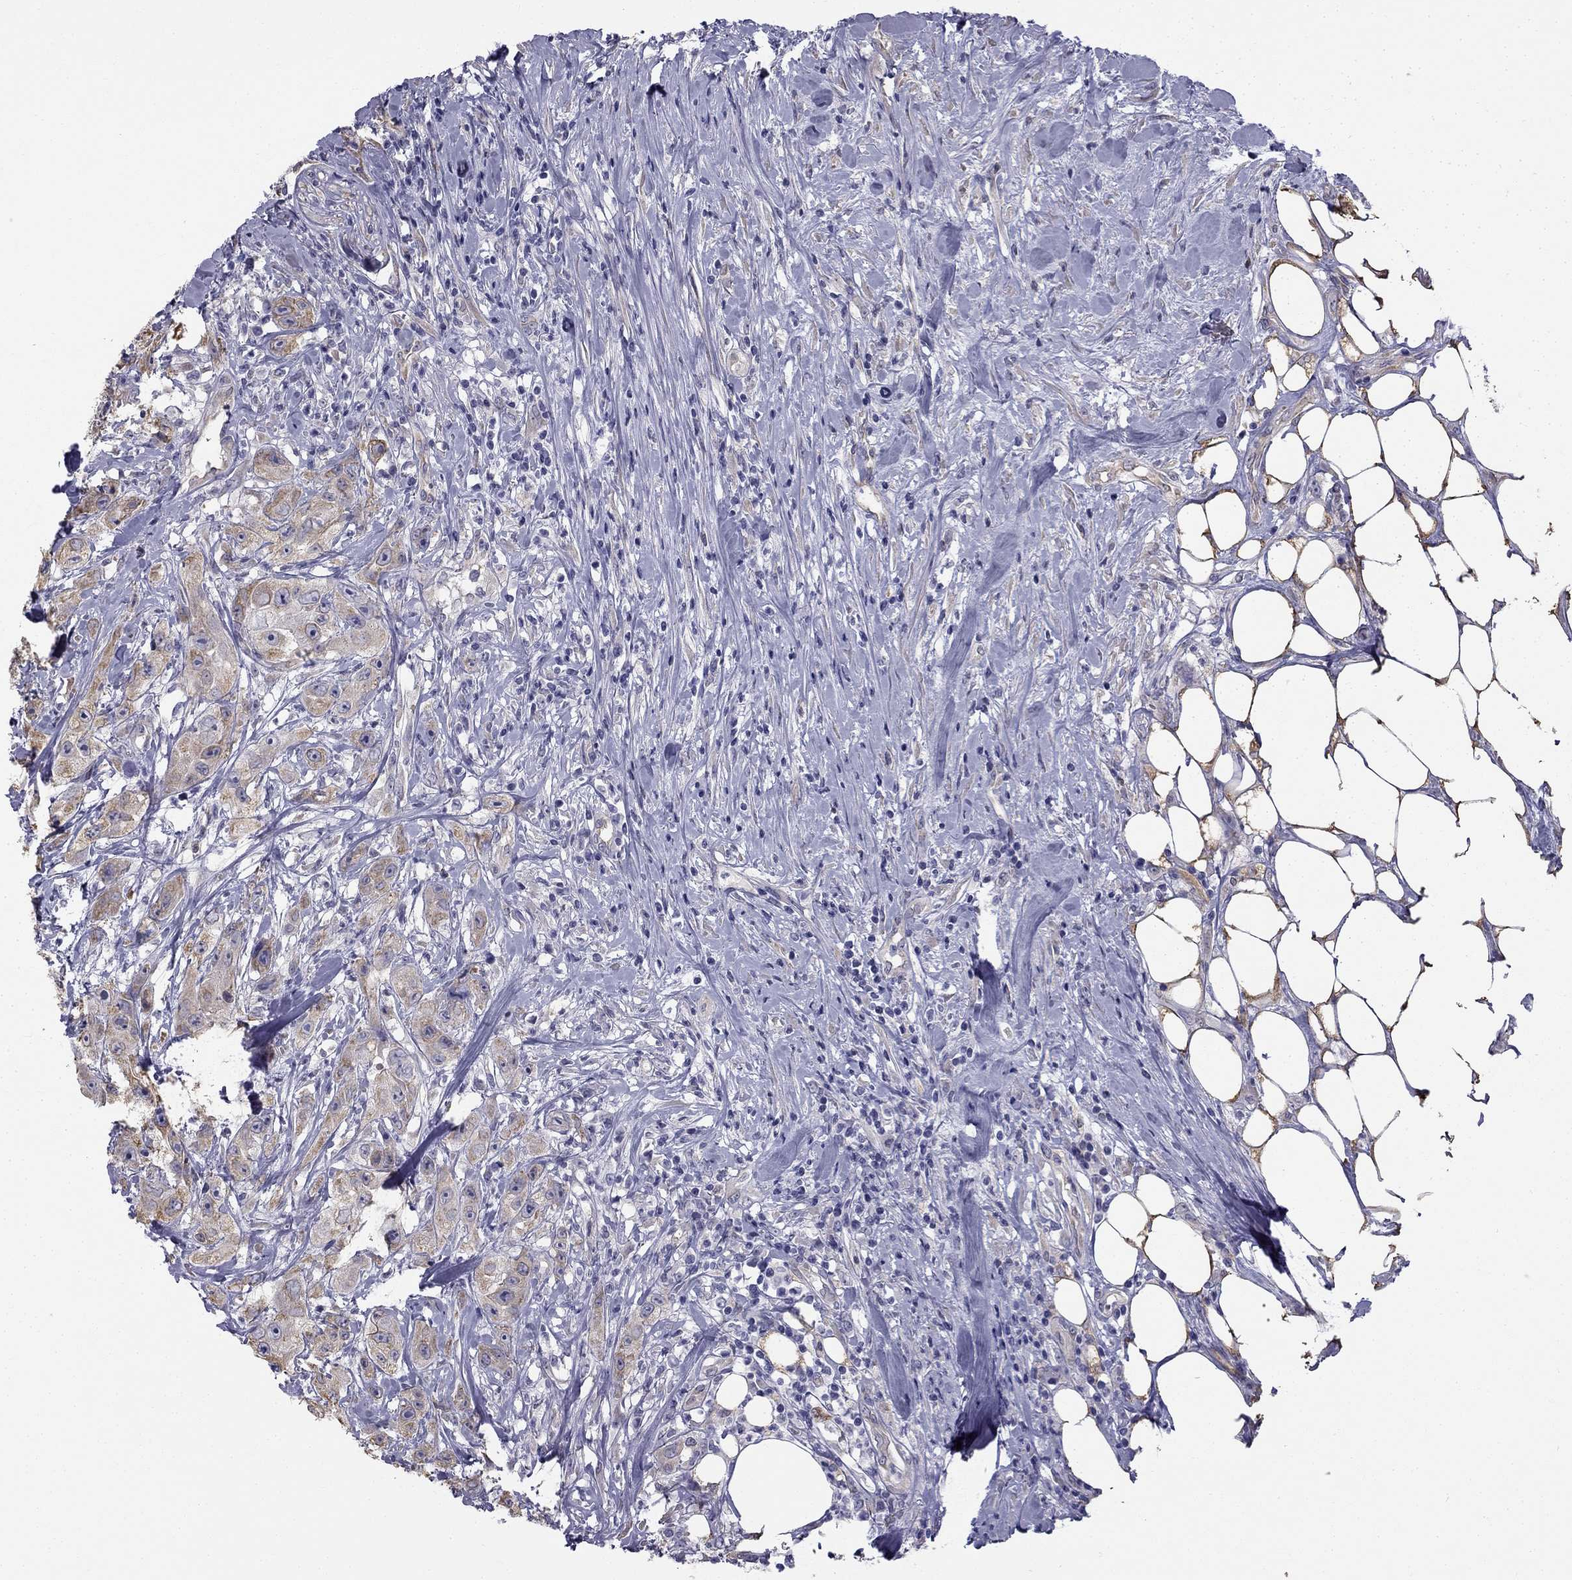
{"staining": {"intensity": "moderate", "quantity": ">75%", "location": "cytoplasmic/membranous"}, "tissue": "urothelial cancer", "cell_type": "Tumor cells", "image_type": "cancer", "snomed": [{"axis": "morphology", "description": "Urothelial carcinoma, High grade"}, {"axis": "topography", "description": "Urinary bladder"}], "caption": "IHC of human urothelial cancer reveals medium levels of moderate cytoplasmic/membranous expression in approximately >75% of tumor cells. Nuclei are stained in blue.", "gene": "CCDC40", "patient": {"sex": "male", "age": 79}}